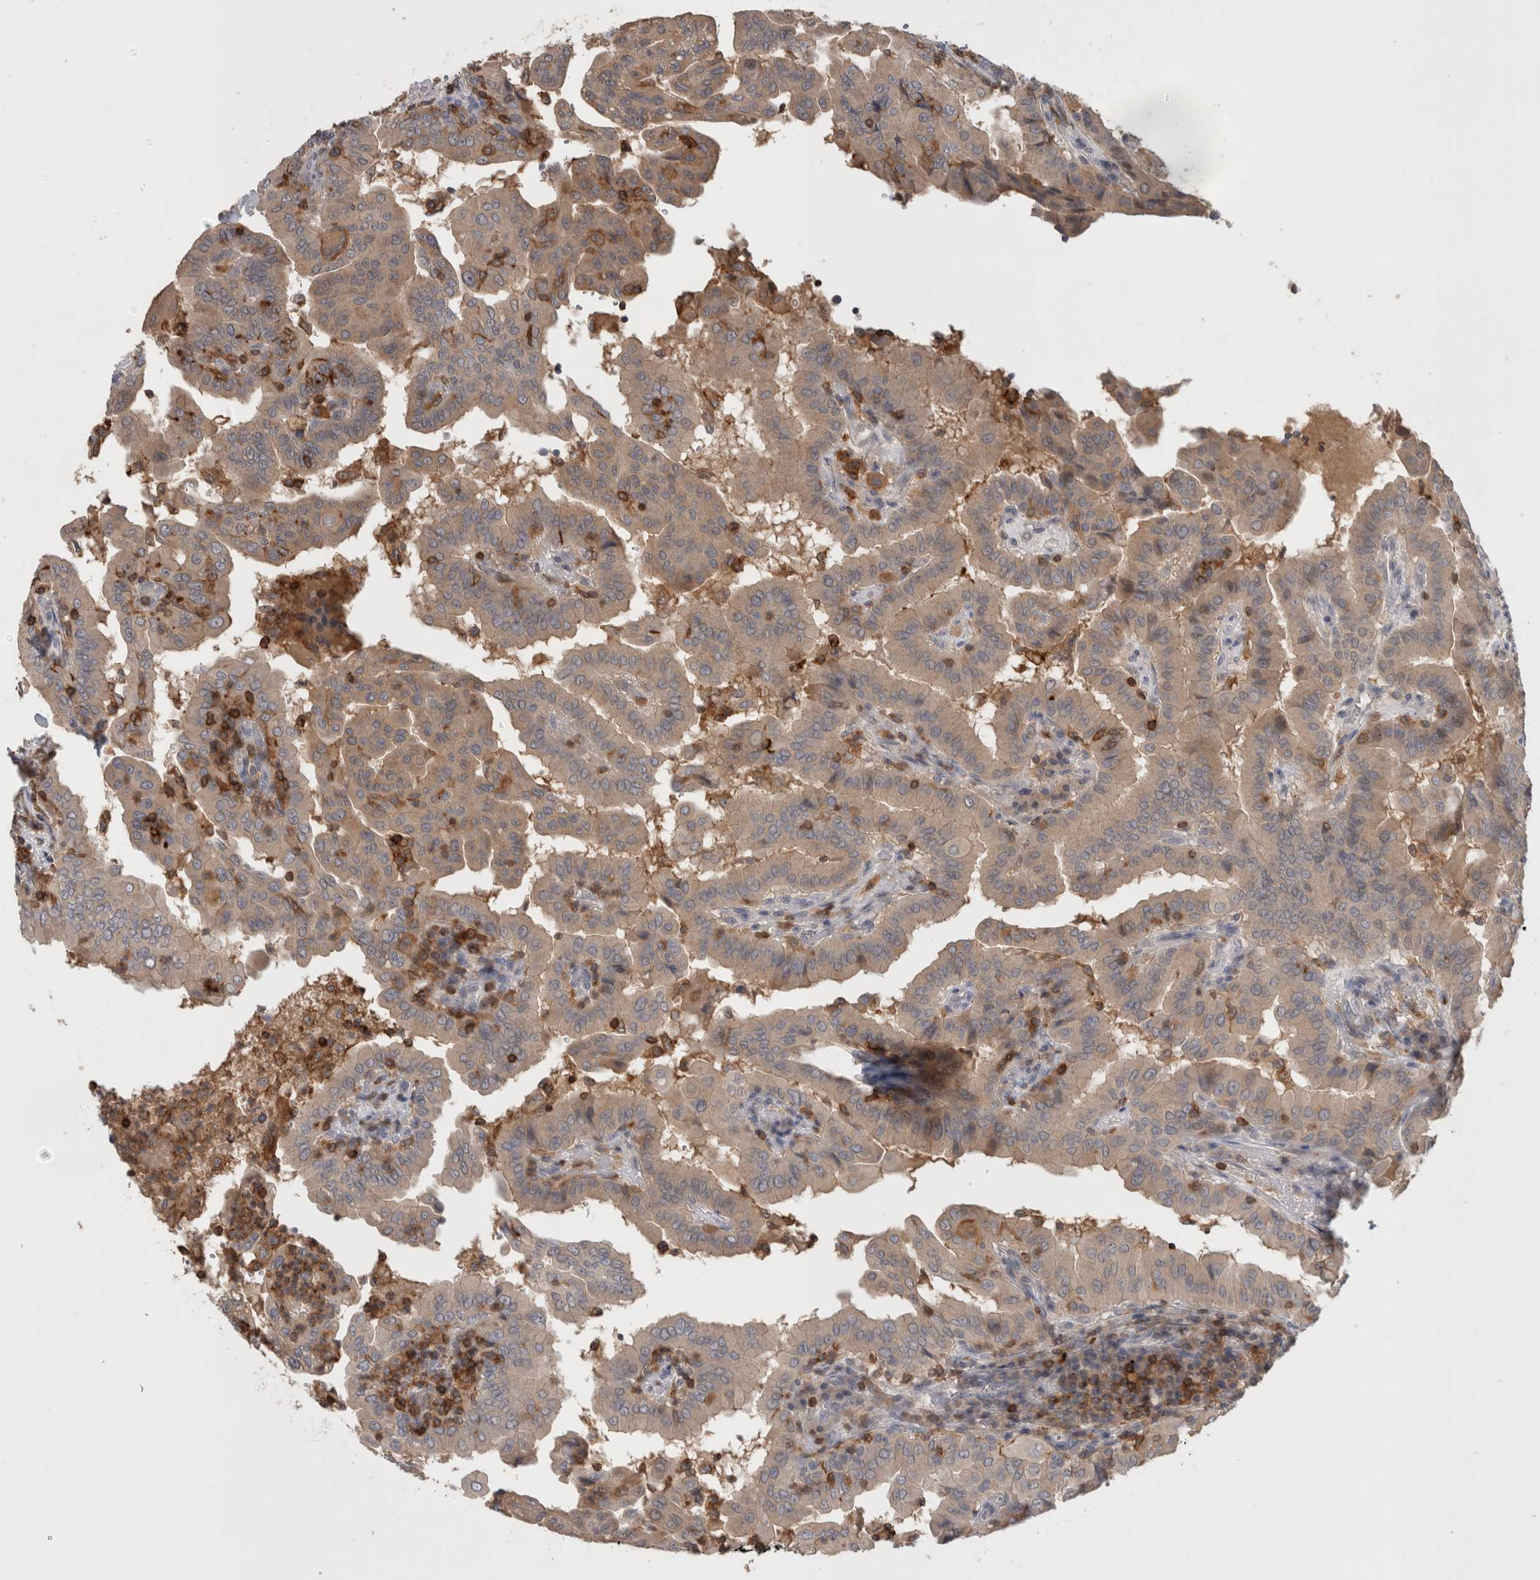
{"staining": {"intensity": "weak", "quantity": "<25%", "location": "cytoplasmic/membranous"}, "tissue": "thyroid cancer", "cell_type": "Tumor cells", "image_type": "cancer", "snomed": [{"axis": "morphology", "description": "Papillary adenocarcinoma, NOS"}, {"axis": "topography", "description": "Thyroid gland"}], "caption": "Tumor cells are negative for brown protein staining in papillary adenocarcinoma (thyroid).", "gene": "GFRA2", "patient": {"sex": "male", "age": 33}}